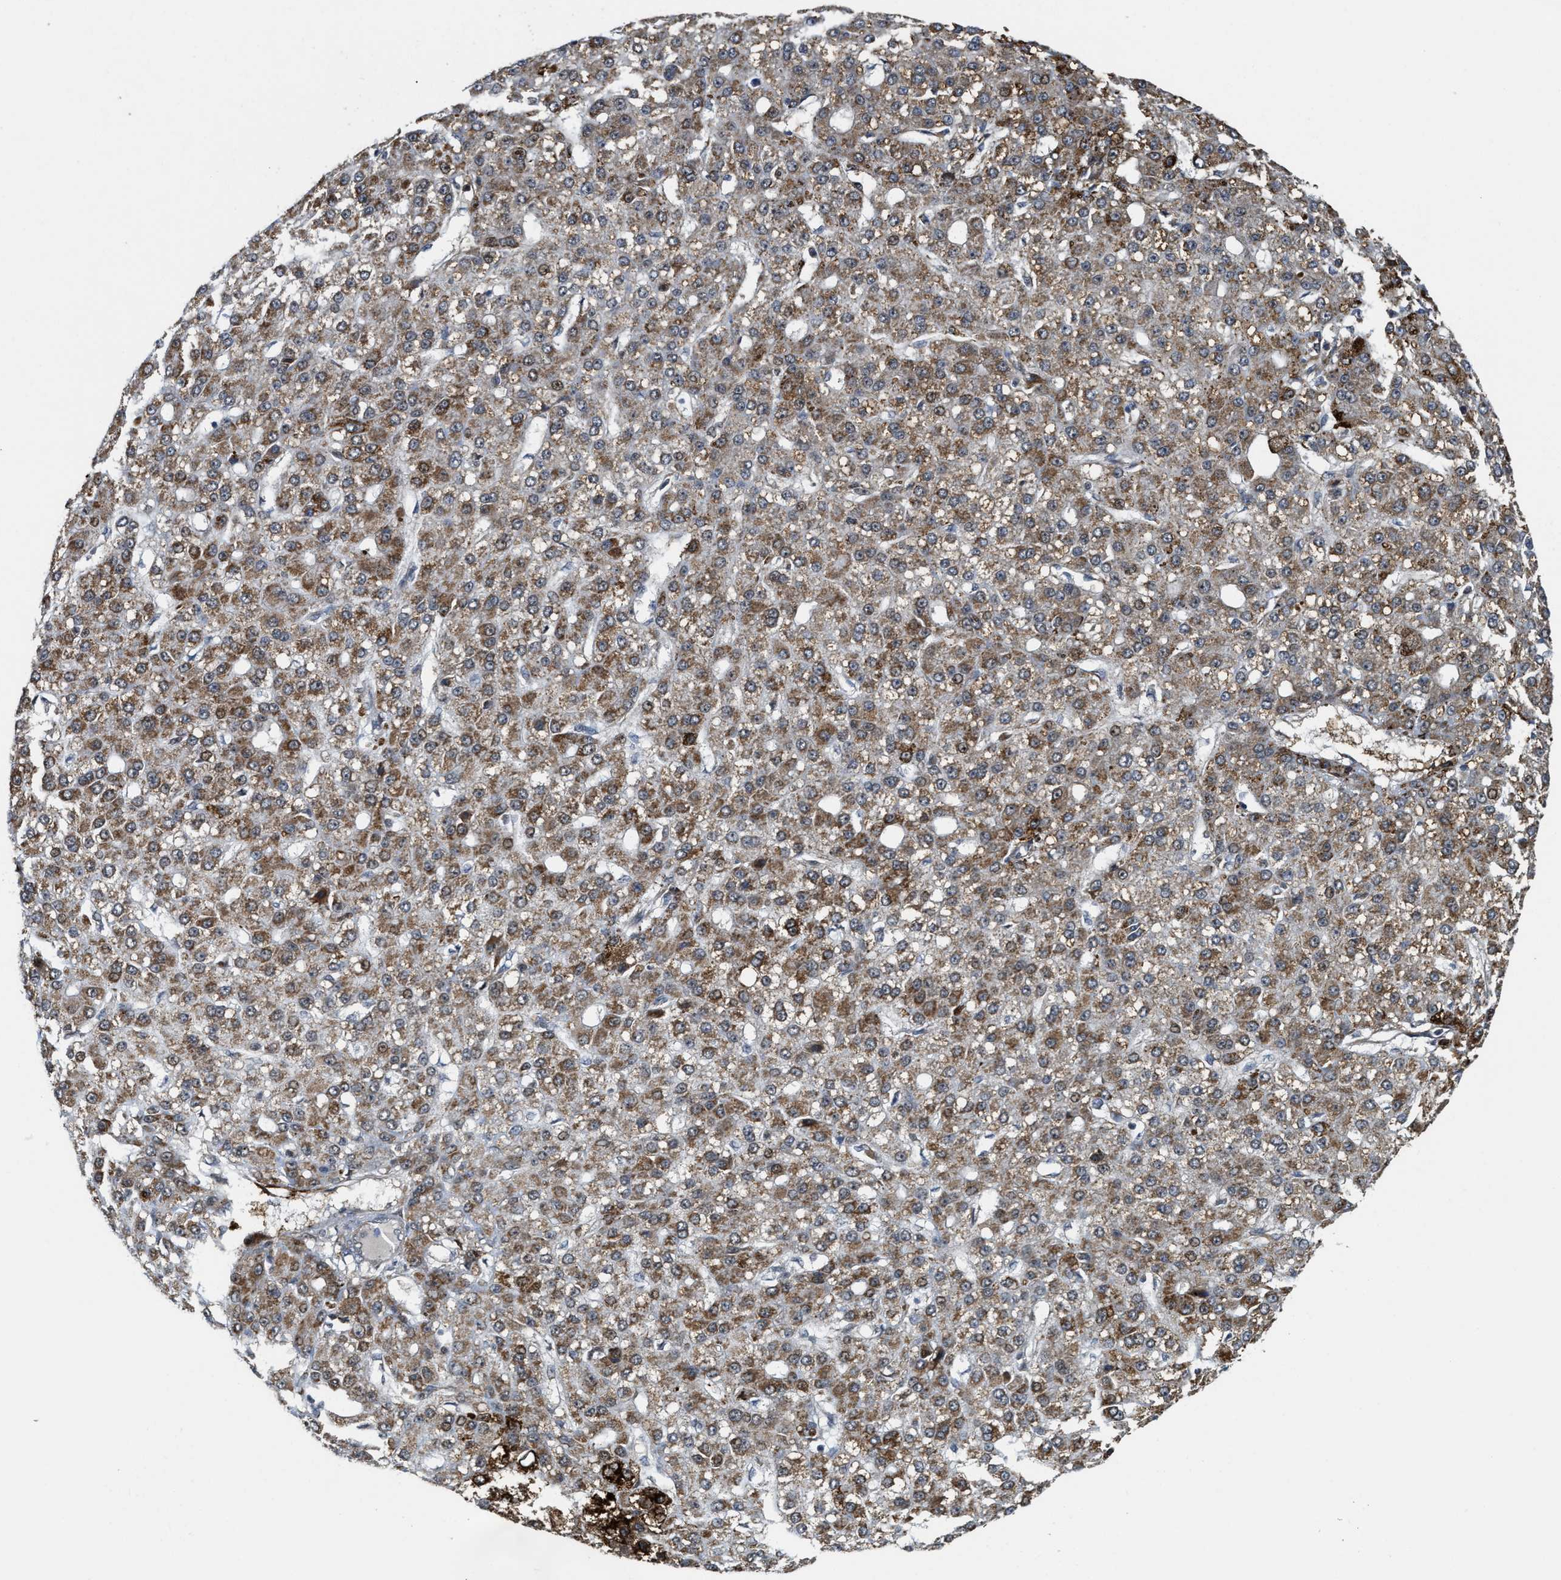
{"staining": {"intensity": "moderate", "quantity": "25%-75%", "location": "cytoplasmic/membranous"}, "tissue": "liver cancer", "cell_type": "Tumor cells", "image_type": "cancer", "snomed": [{"axis": "morphology", "description": "Carcinoma, Hepatocellular, NOS"}, {"axis": "topography", "description": "Liver"}], "caption": "IHC histopathology image of hepatocellular carcinoma (liver) stained for a protein (brown), which demonstrates medium levels of moderate cytoplasmic/membranous staining in approximately 25%-75% of tumor cells.", "gene": "ZNF250", "patient": {"sex": "male", "age": 67}}